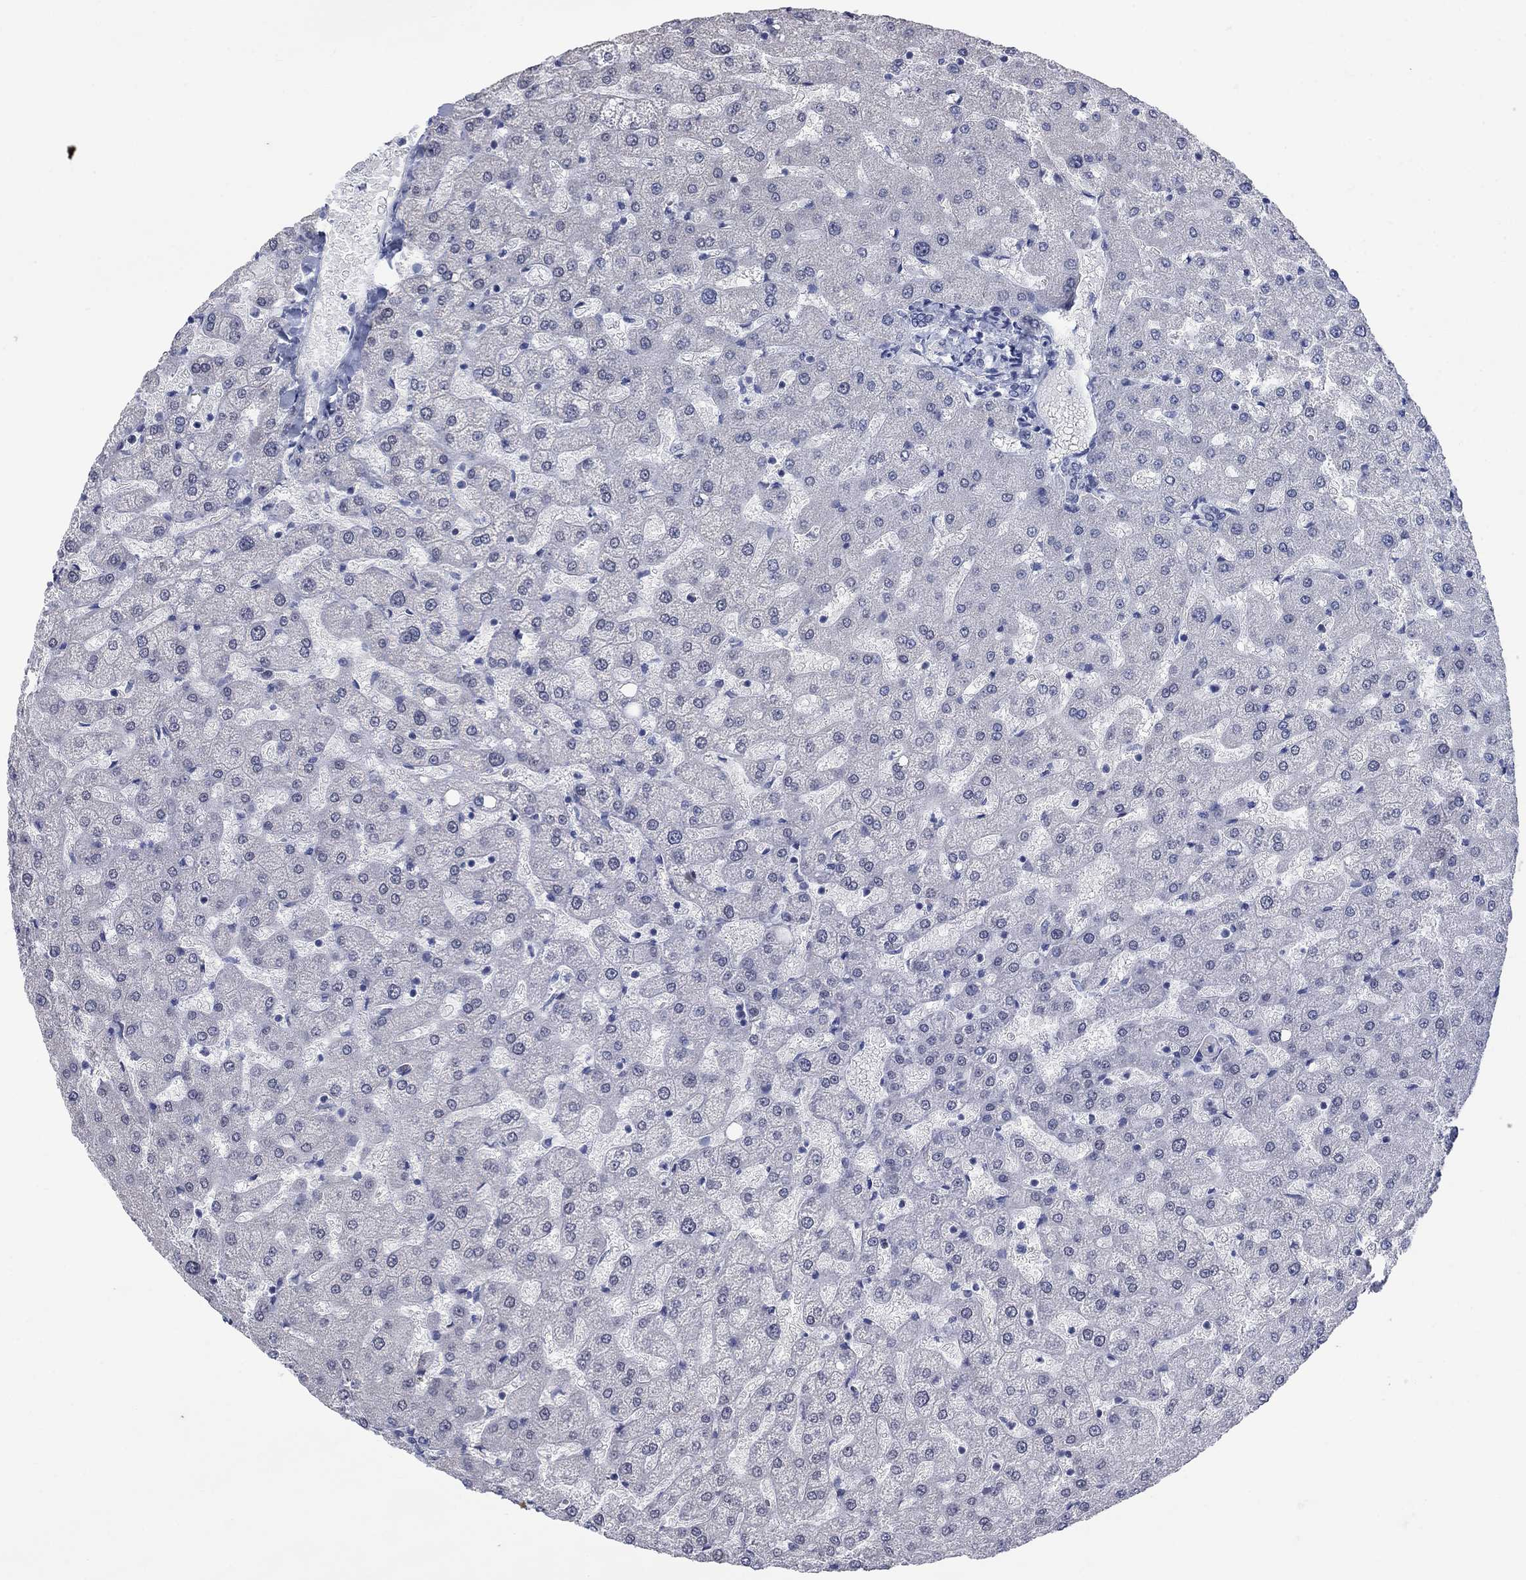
{"staining": {"intensity": "negative", "quantity": "none", "location": "none"}, "tissue": "liver", "cell_type": "Cholangiocytes", "image_type": "normal", "snomed": [{"axis": "morphology", "description": "Normal tissue, NOS"}, {"axis": "topography", "description": "Liver"}], "caption": "IHC photomicrograph of normal human liver stained for a protein (brown), which reveals no positivity in cholangiocytes. The staining was performed using DAB (3,3'-diaminobenzidine) to visualize the protein expression in brown, while the nuclei were stained in blue with hematoxylin (Magnification: 20x).", "gene": "NPAS3", "patient": {"sex": "female", "age": 50}}